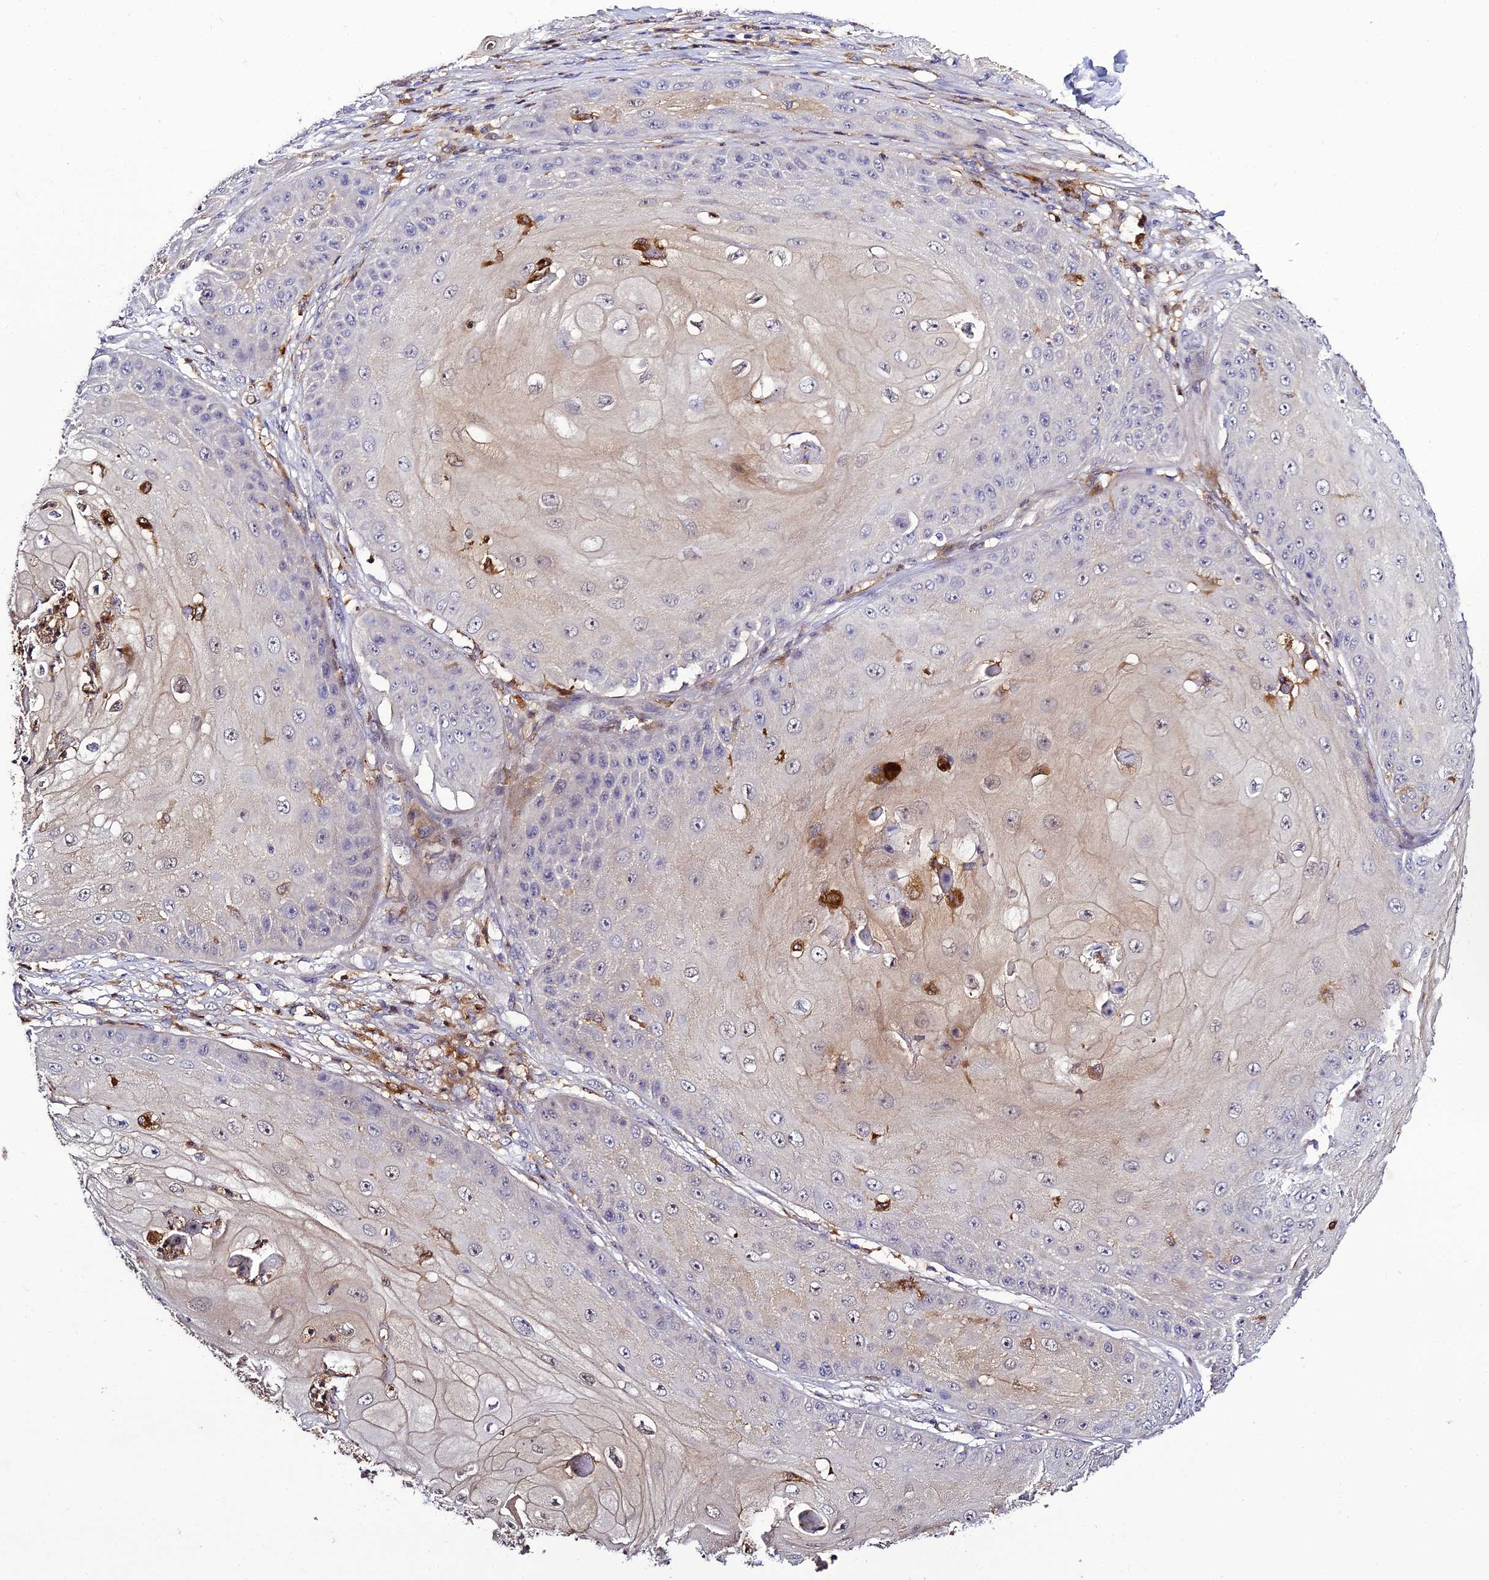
{"staining": {"intensity": "weak", "quantity": "<25%", "location": "cytoplasmic/membranous"}, "tissue": "skin cancer", "cell_type": "Tumor cells", "image_type": "cancer", "snomed": [{"axis": "morphology", "description": "Squamous cell carcinoma, NOS"}, {"axis": "topography", "description": "Skin"}], "caption": "Tumor cells are negative for brown protein staining in skin cancer. (DAB immunohistochemistry (IHC) visualized using brightfield microscopy, high magnification).", "gene": "IL4I1", "patient": {"sex": "male", "age": 70}}